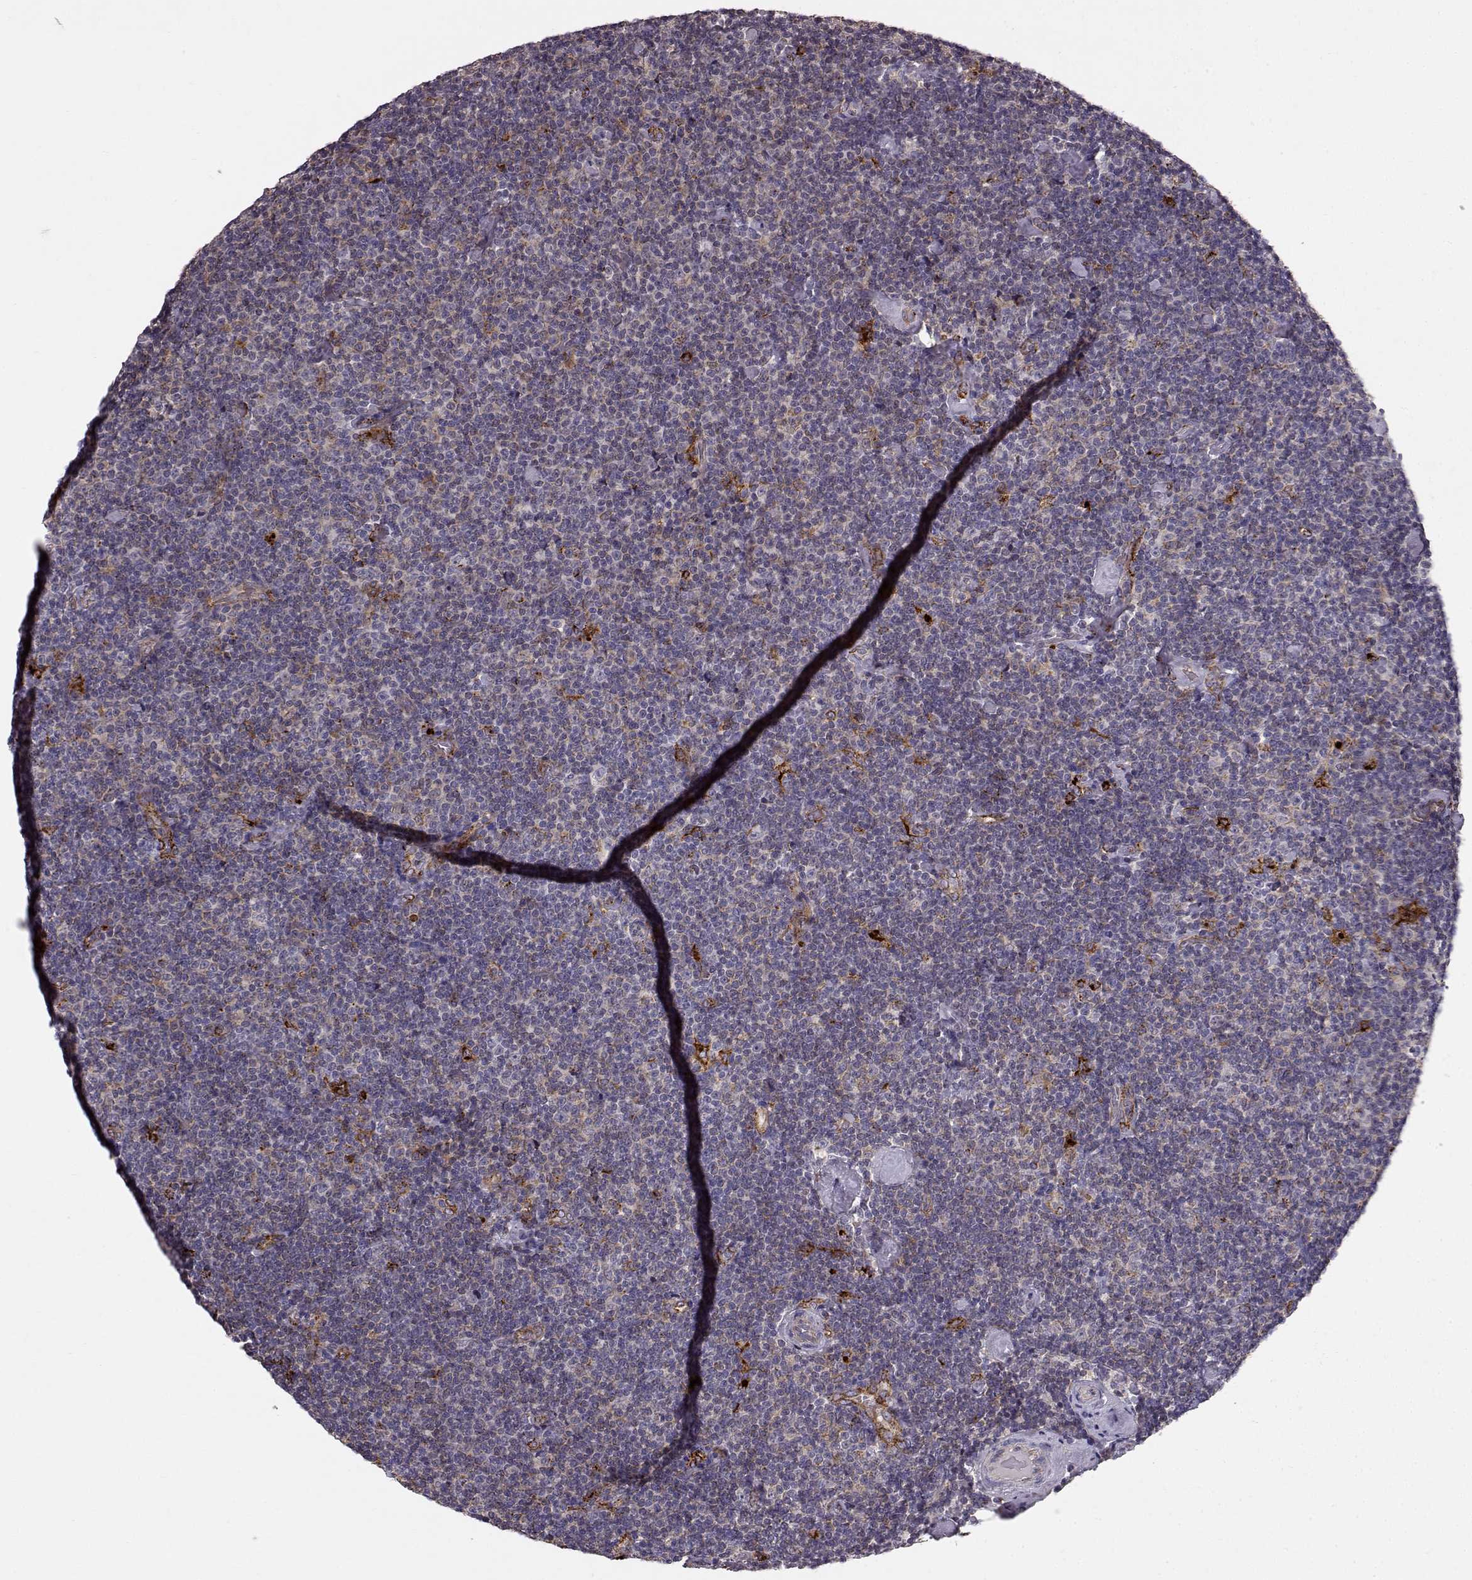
{"staining": {"intensity": "moderate", "quantity": "<25%", "location": "cytoplasmic/membranous"}, "tissue": "lymphoma", "cell_type": "Tumor cells", "image_type": "cancer", "snomed": [{"axis": "morphology", "description": "Malignant lymphoma, non-Hodgkin's type, Low grade"}, {"axis": "topography", "description": "Lymph node"}], "caption": "Protein positivity by IHC reveals moderate cytoplasmic/membranous positivity in about <25% of tumor cells in lymphoma.", "gene": "CCNF", "patient": {"sex": "male", "age": 81}}